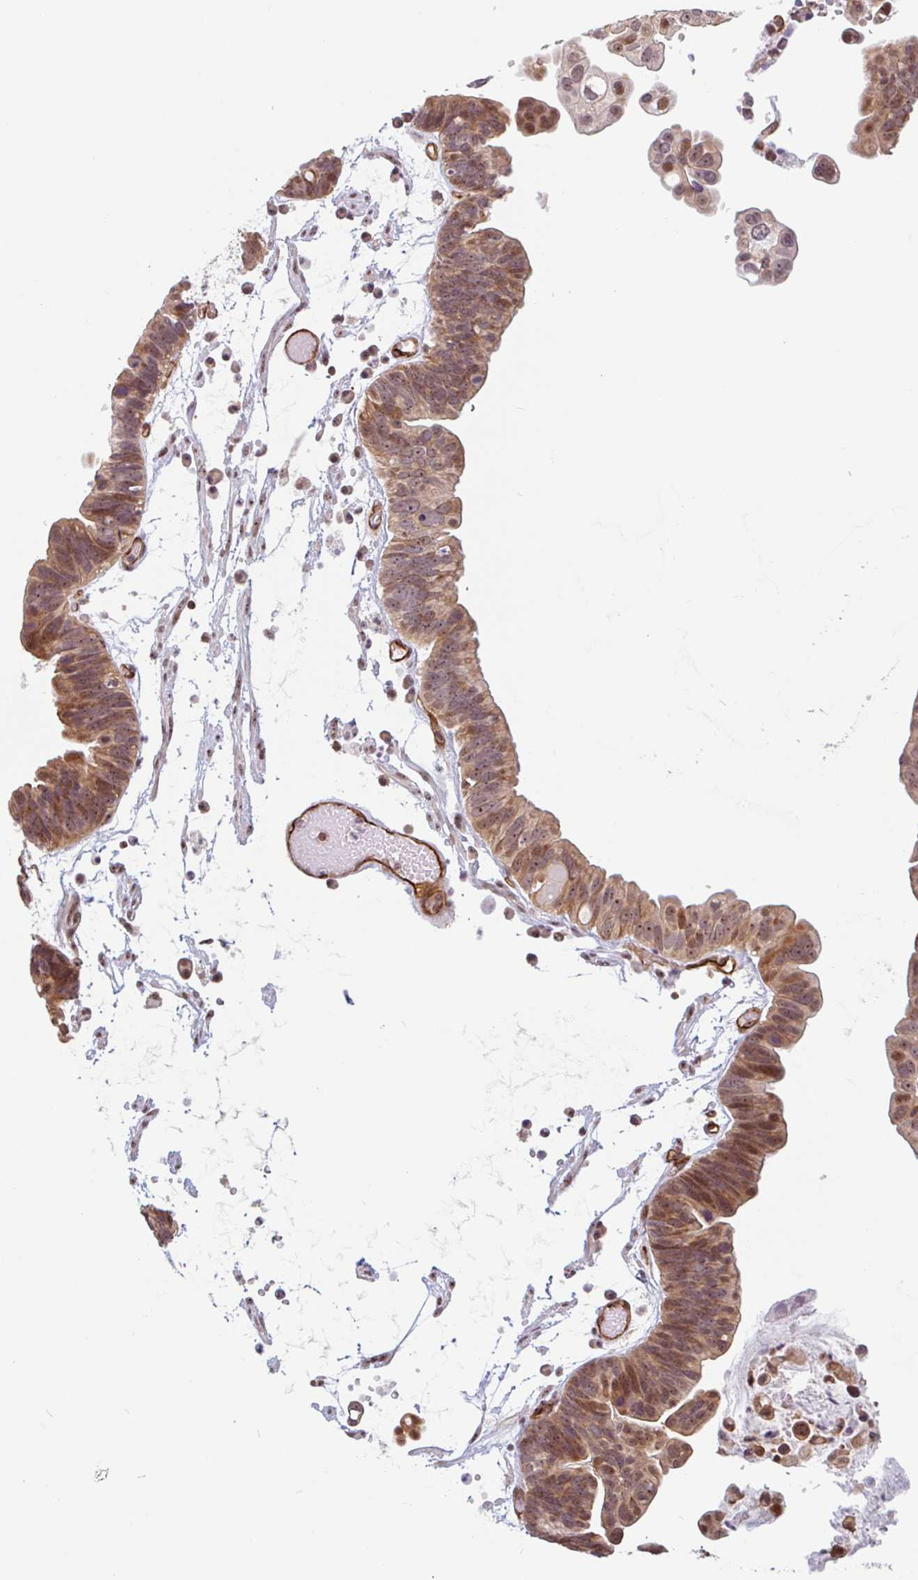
{"staining": {"intensity": "moderate", "quantity": ">75%", "location": "cytoplasmic/membranous,nuclear"}, "tissue": "ovarian cancer", "cell_type": "Tumor cells", "image_type": "cancer", "snomed": [{"axis": "morphology", "description": "Cystadenocarcinoma, serous, NOS"}, {"axis": "topography", "description": "Ovary"}], "caption": "DAB (3,3'-diaminobenzidine) immunohistochemical staining of human ovarian cancer (serous cystadenocarcinoma) demonstrates moderate cytoplasmic/membranous and nuclear protein positivity in approximately >75% of tumor cells.", "gene": "ZNF689", "patient": {"sex": "female", "age": 56}}